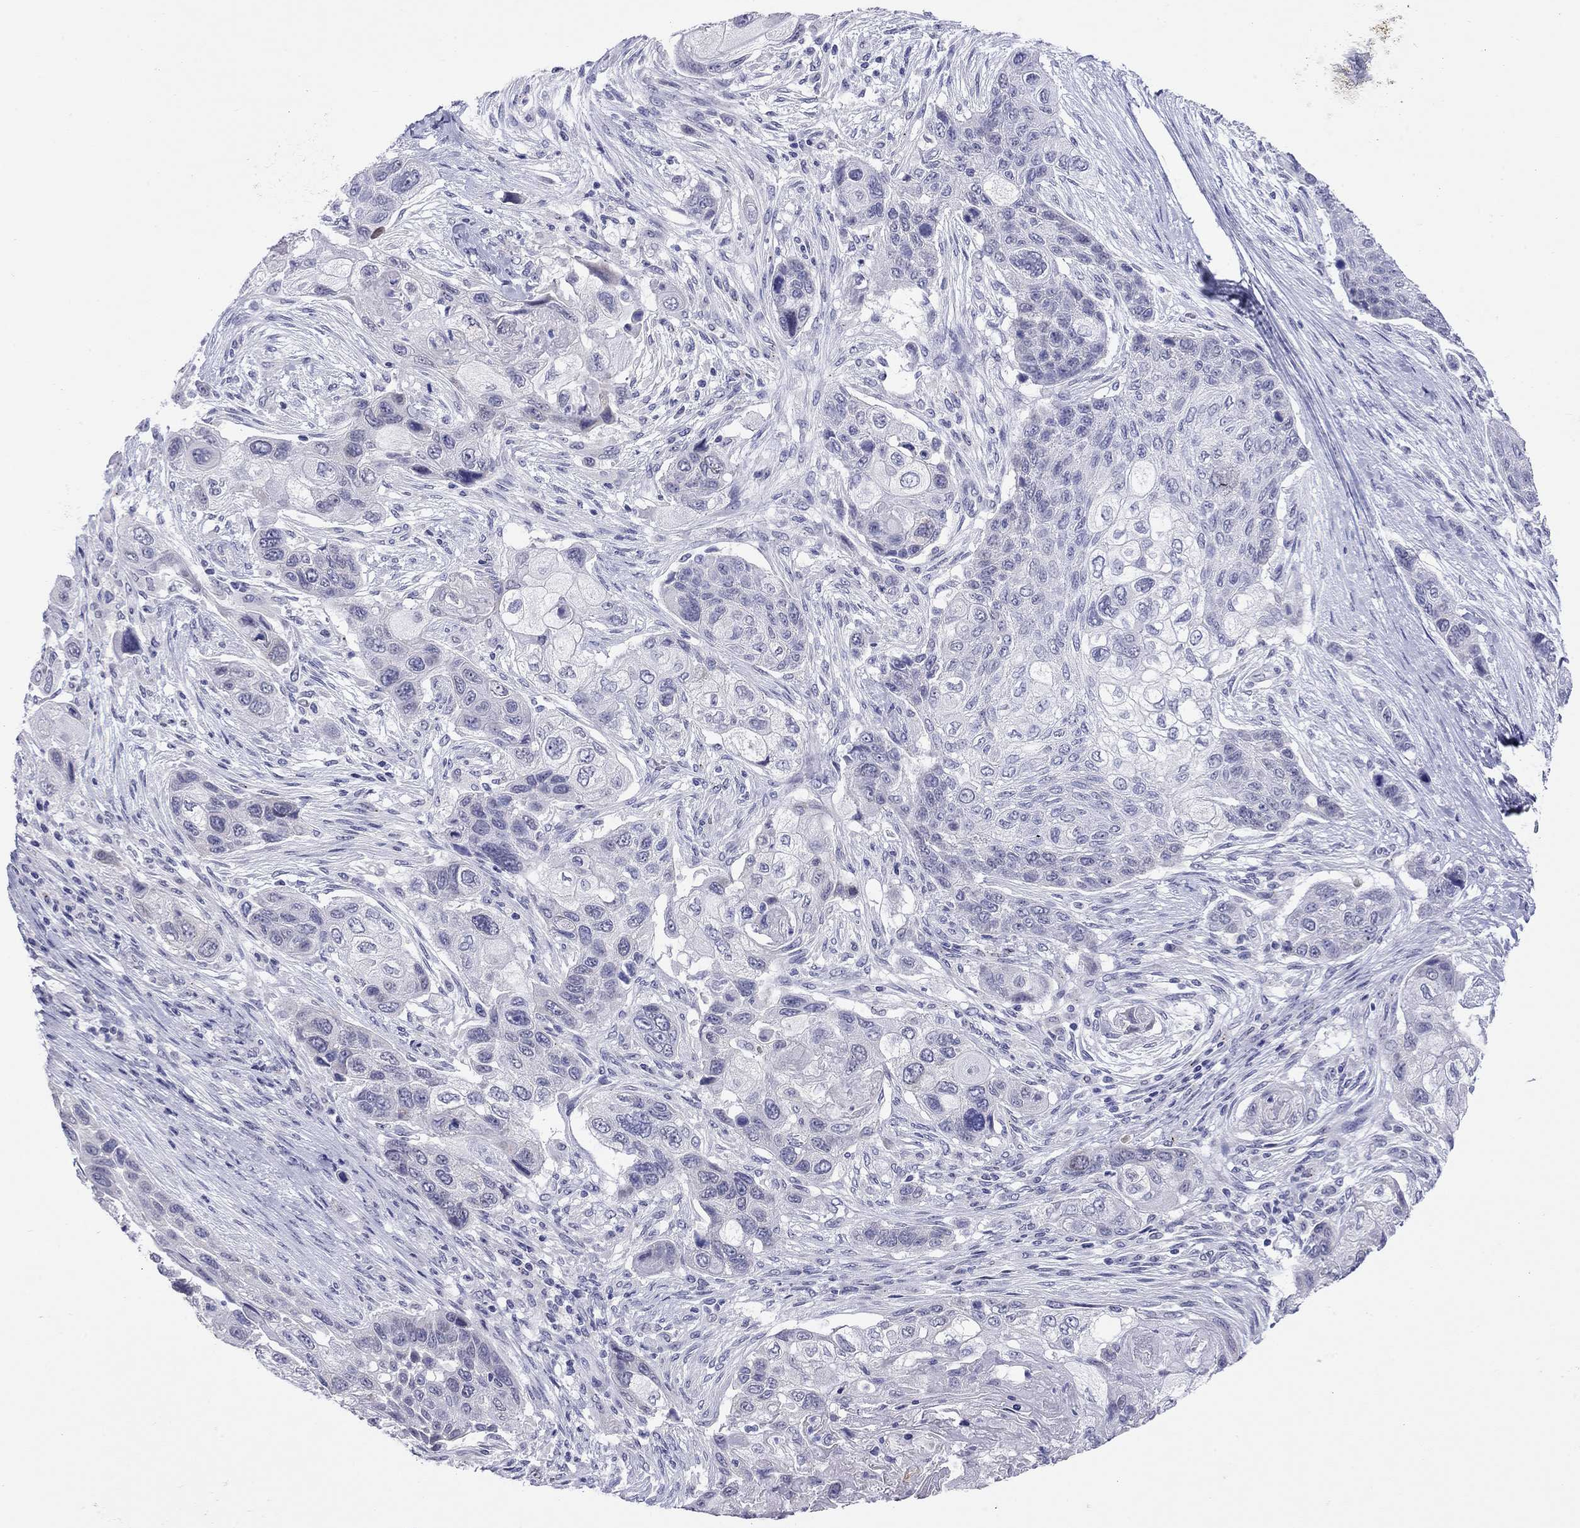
{"staining": {"intensity": "negative", "quantity": "none", "location": "none"}, "tissue": "lung cancer", "cell_type": "Tumor cells", "image_type": "cancer", "snomed": [{"axis": "morphology", "description": "Squamous cell carcinoma, NOS"}, {"axis": "topography", "description": "Lung"}], "caption": "DAB (3,3'-diaminobenzidine) immunohistochemical staining of human lung cancer (squamous cell carcinoma) demonstrates no significant positivity in tumor cells.", "gene": "ARMC12", "patient": {"sex": "male", "age": 69}}